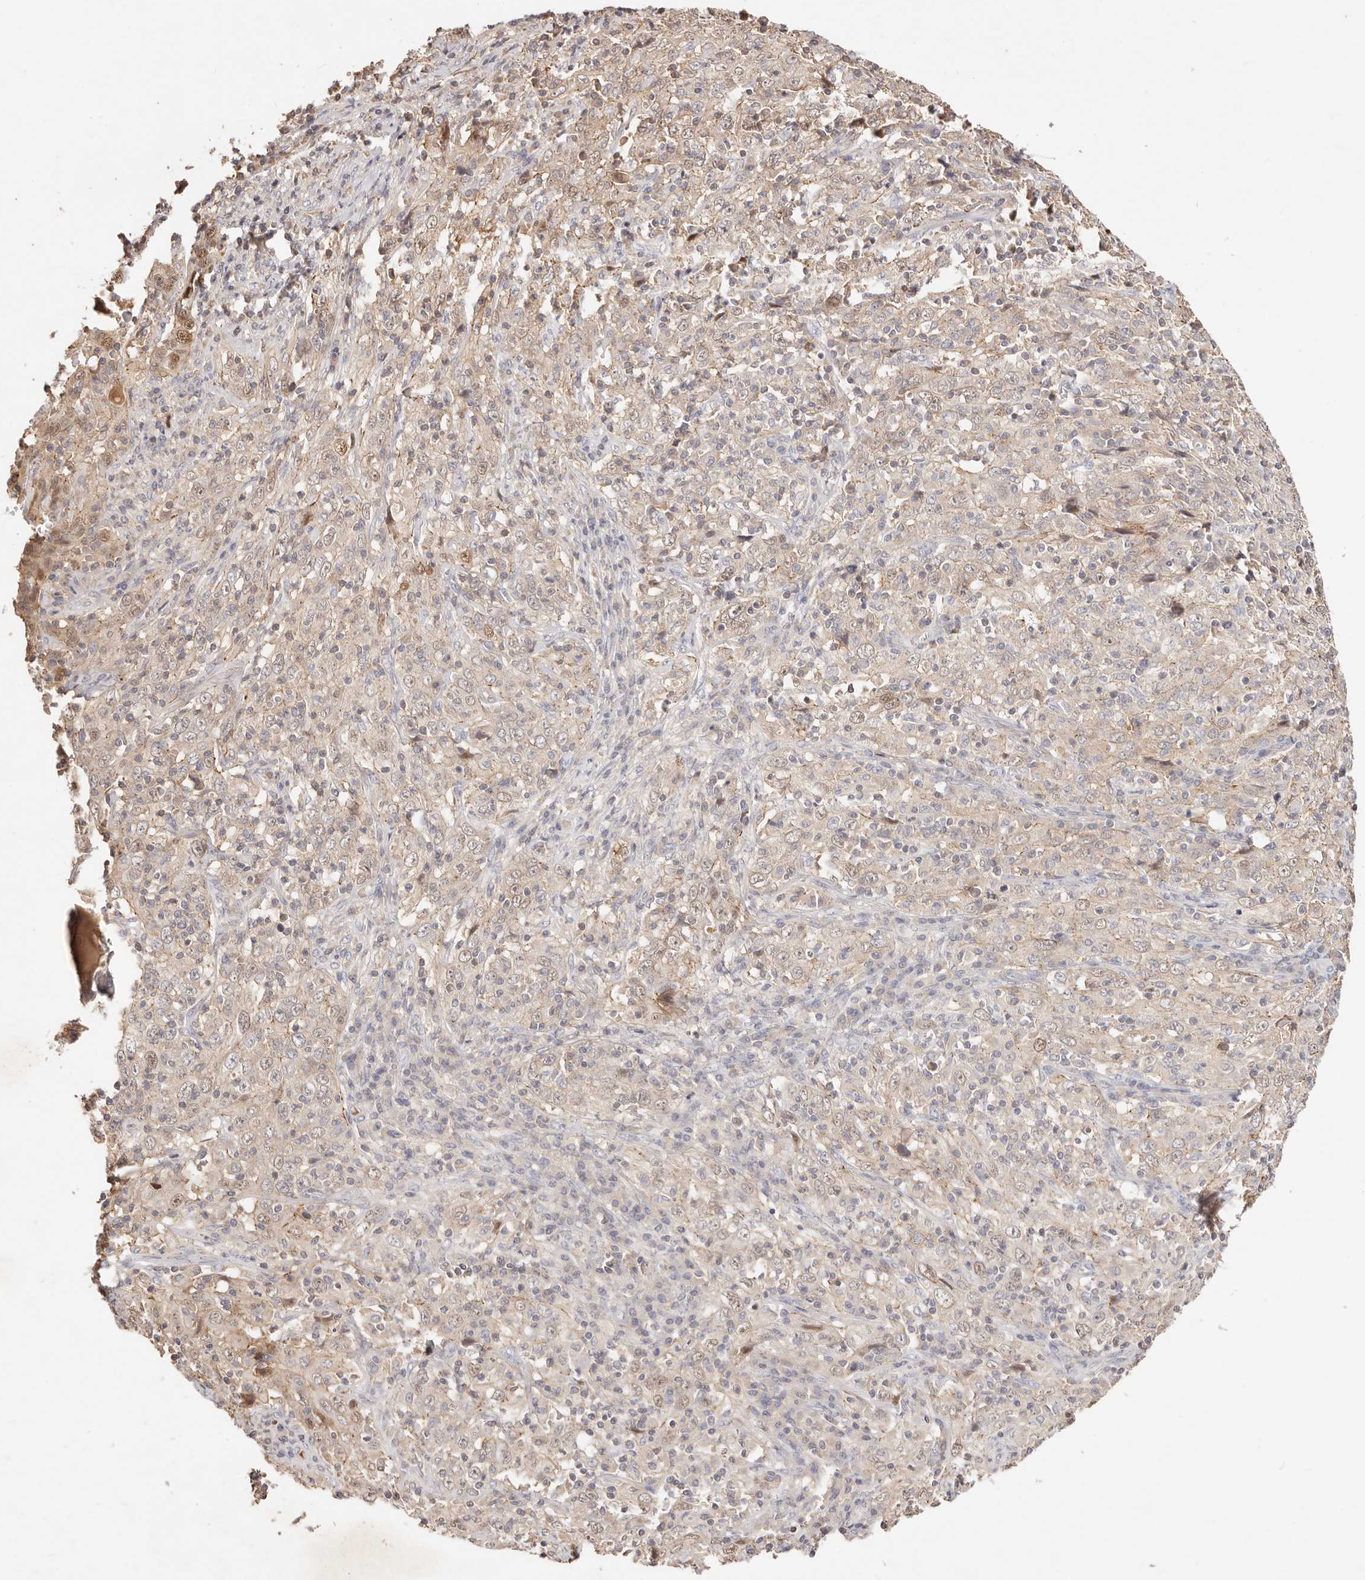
{"staining": {"intensity": "weak", "quantity": "<25%", "location": "cytoplasmic/membranous"}, "tissue": "cervical cancer", "cell_type": "Tumor cells", "image_type": "cancer", "snomed": [{"axis": "morphology", "description": "Squamous cell carcinoma, NOS"}, {"axis": "topography", "description": "Cervix"}], "caption": "Immunohistochemical staining of human cervical squamous cell carcinoma reveals no significant positivity in tumor cells. (DAB immunohistochemistry visualized using brightfield microscopy, high magnification).", "gene": "CXADR", "patient": {"sex": "female", "age": 46}}